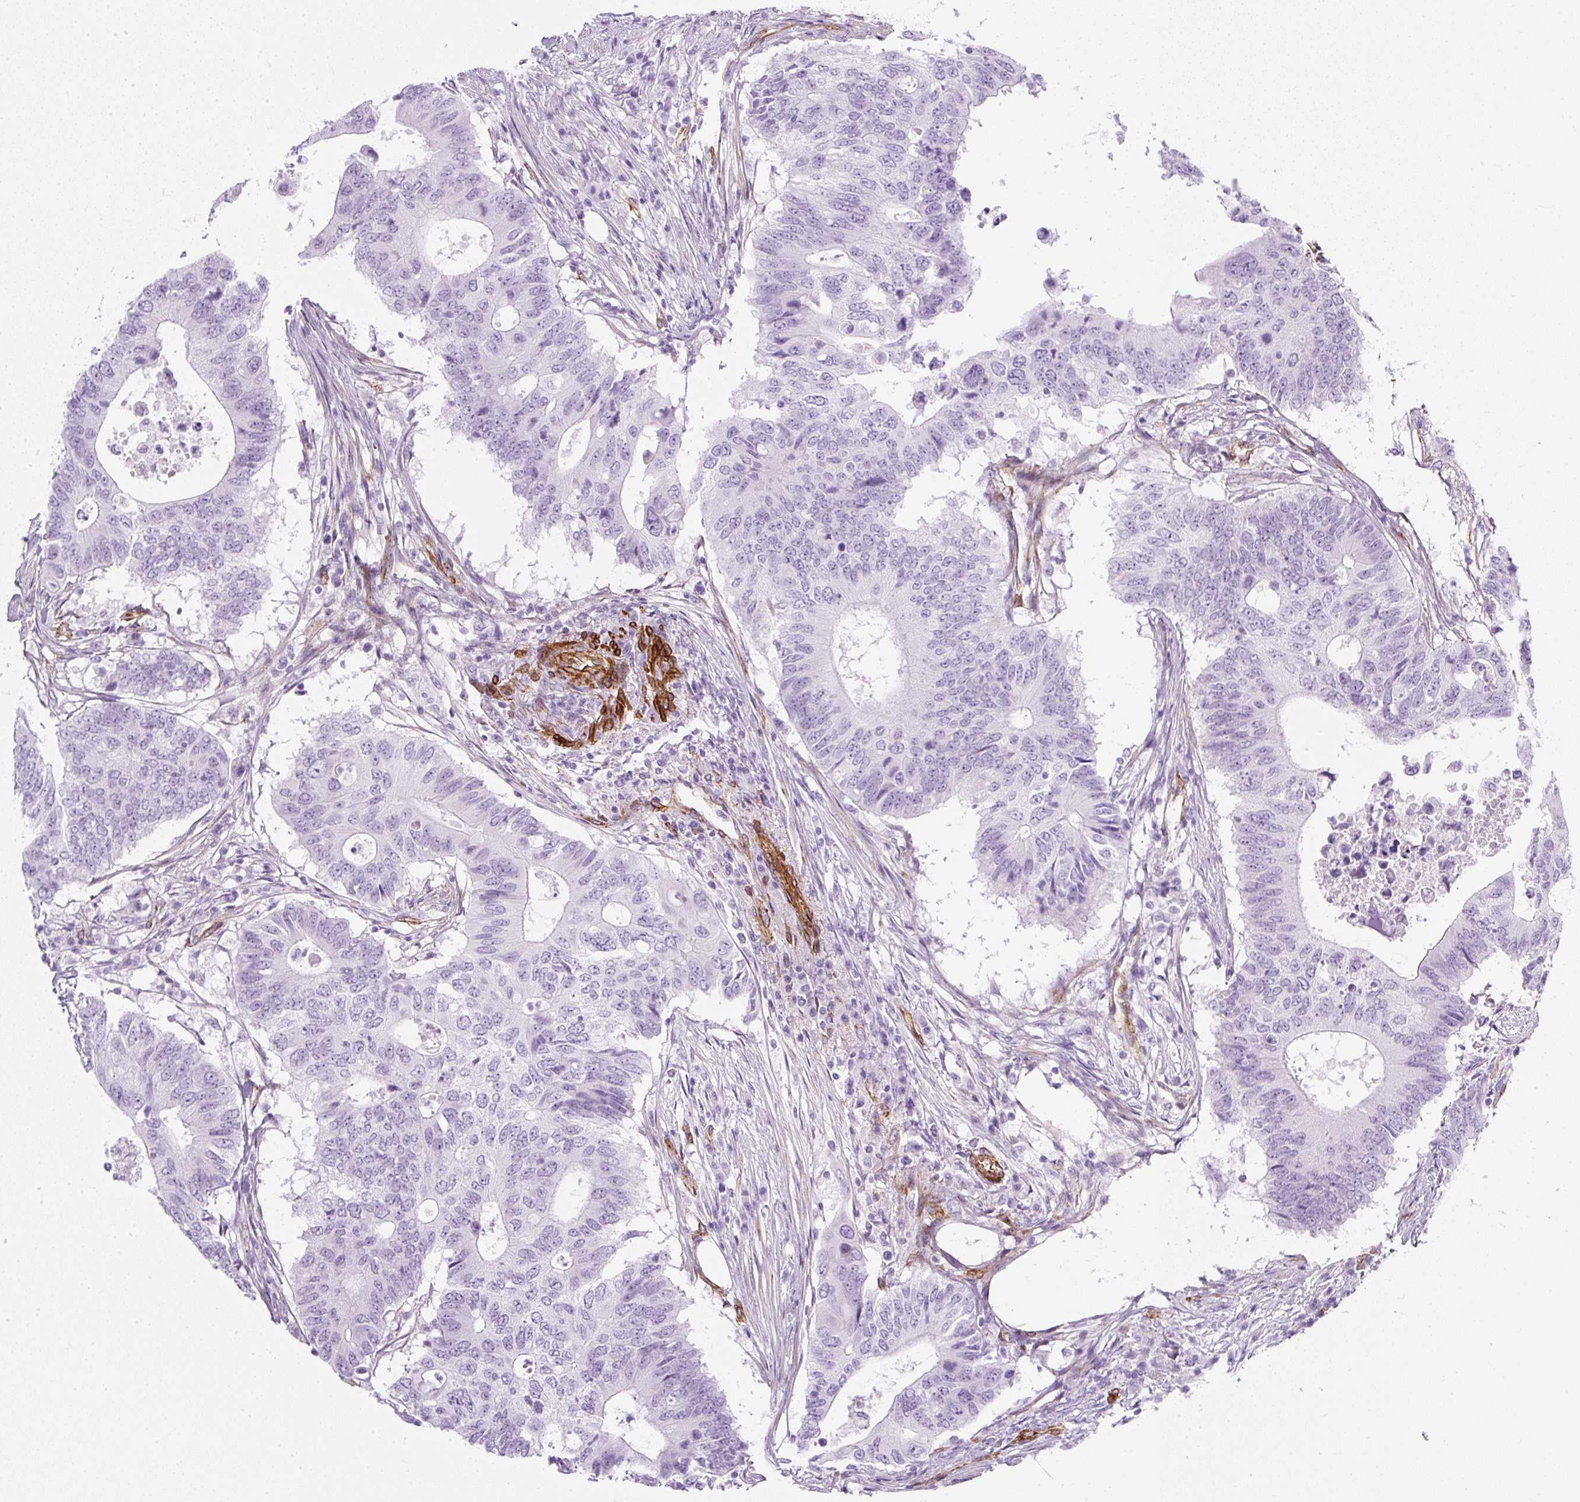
{"staining": {"intensity": "negative", "quantity": "none", "location": "none"}, "tissue": "colorectal cancer", "cell_type": "Tumor cells", "image_type": "cancer", "snomed": [{"axis": "morphology", "description": "Adenocarcinoma, NOS"}, {"axis": "topography", "description": "Colon"}], "caption": "Human colorectal cancer stained for a protein using immunohistochemistry (IHC) demonstrates no staining in tumor cells.", "gene": "CAVIN3", "patient": {"sex": "male", "age": 71}}